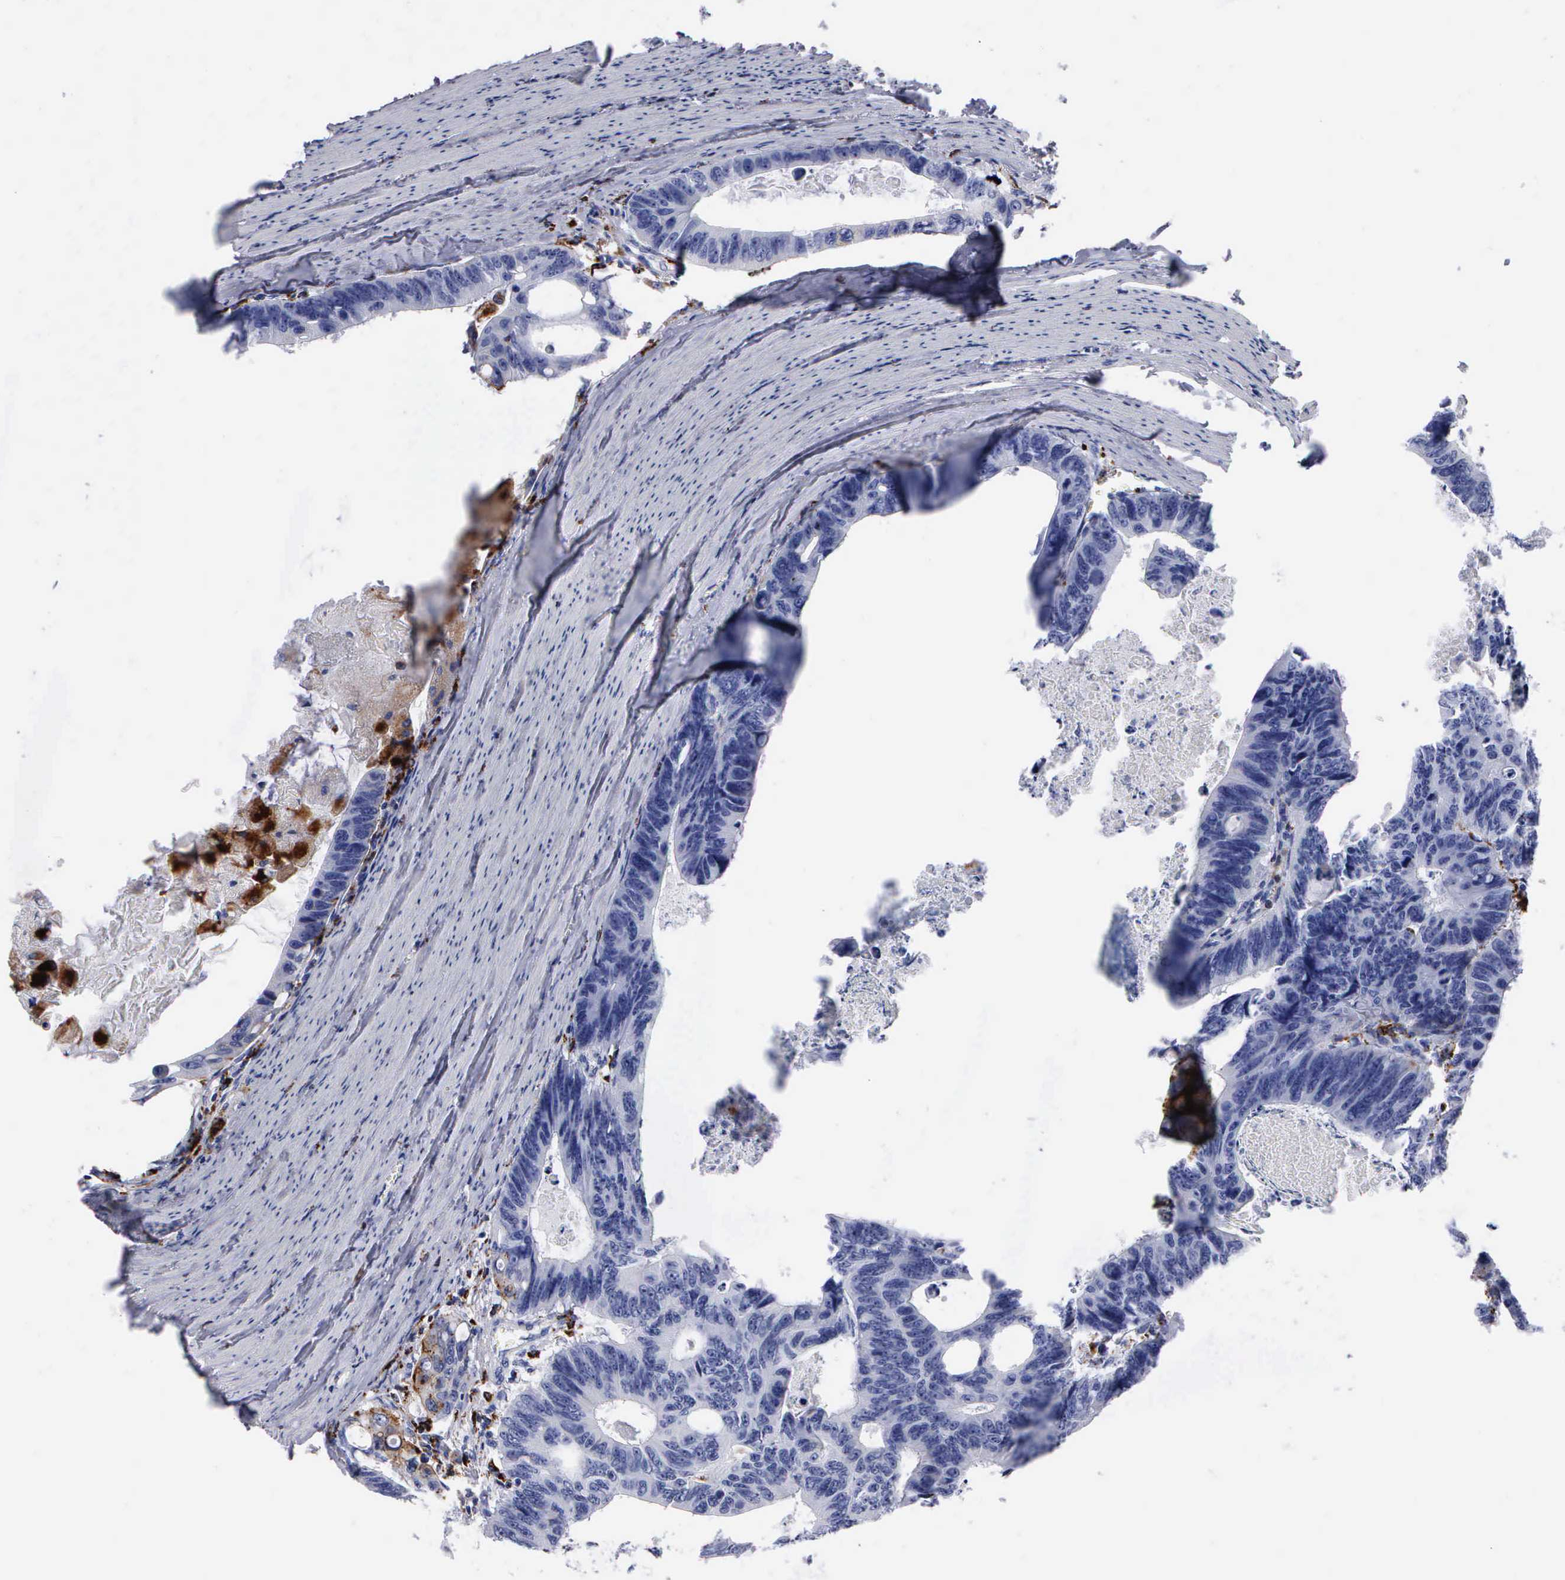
{"staining": {"intensity": "negative", "quantity": "none", "location": "none"}, "tissue": "colorectal cancer", "cell_type": "Tumor cells", "image_type": "cancer", "snomed": [{"axis": "morphology", "description": "Adenocarcinoma, NOS"}, {"axis": "topography", "description": "Colon"}], "caption": "This histopathology image is of colorectal adenocarcinoma stained with IHC to label a protein in brown with the nuclei are counter-stained blue. There is no staining in tumor cells. (DAB (3,3'-diaminobenzidine) immunohistochemistry (IHC), high magnification).", "gene": "CTSH", "patient": {"sex": "female", "age": 55}}